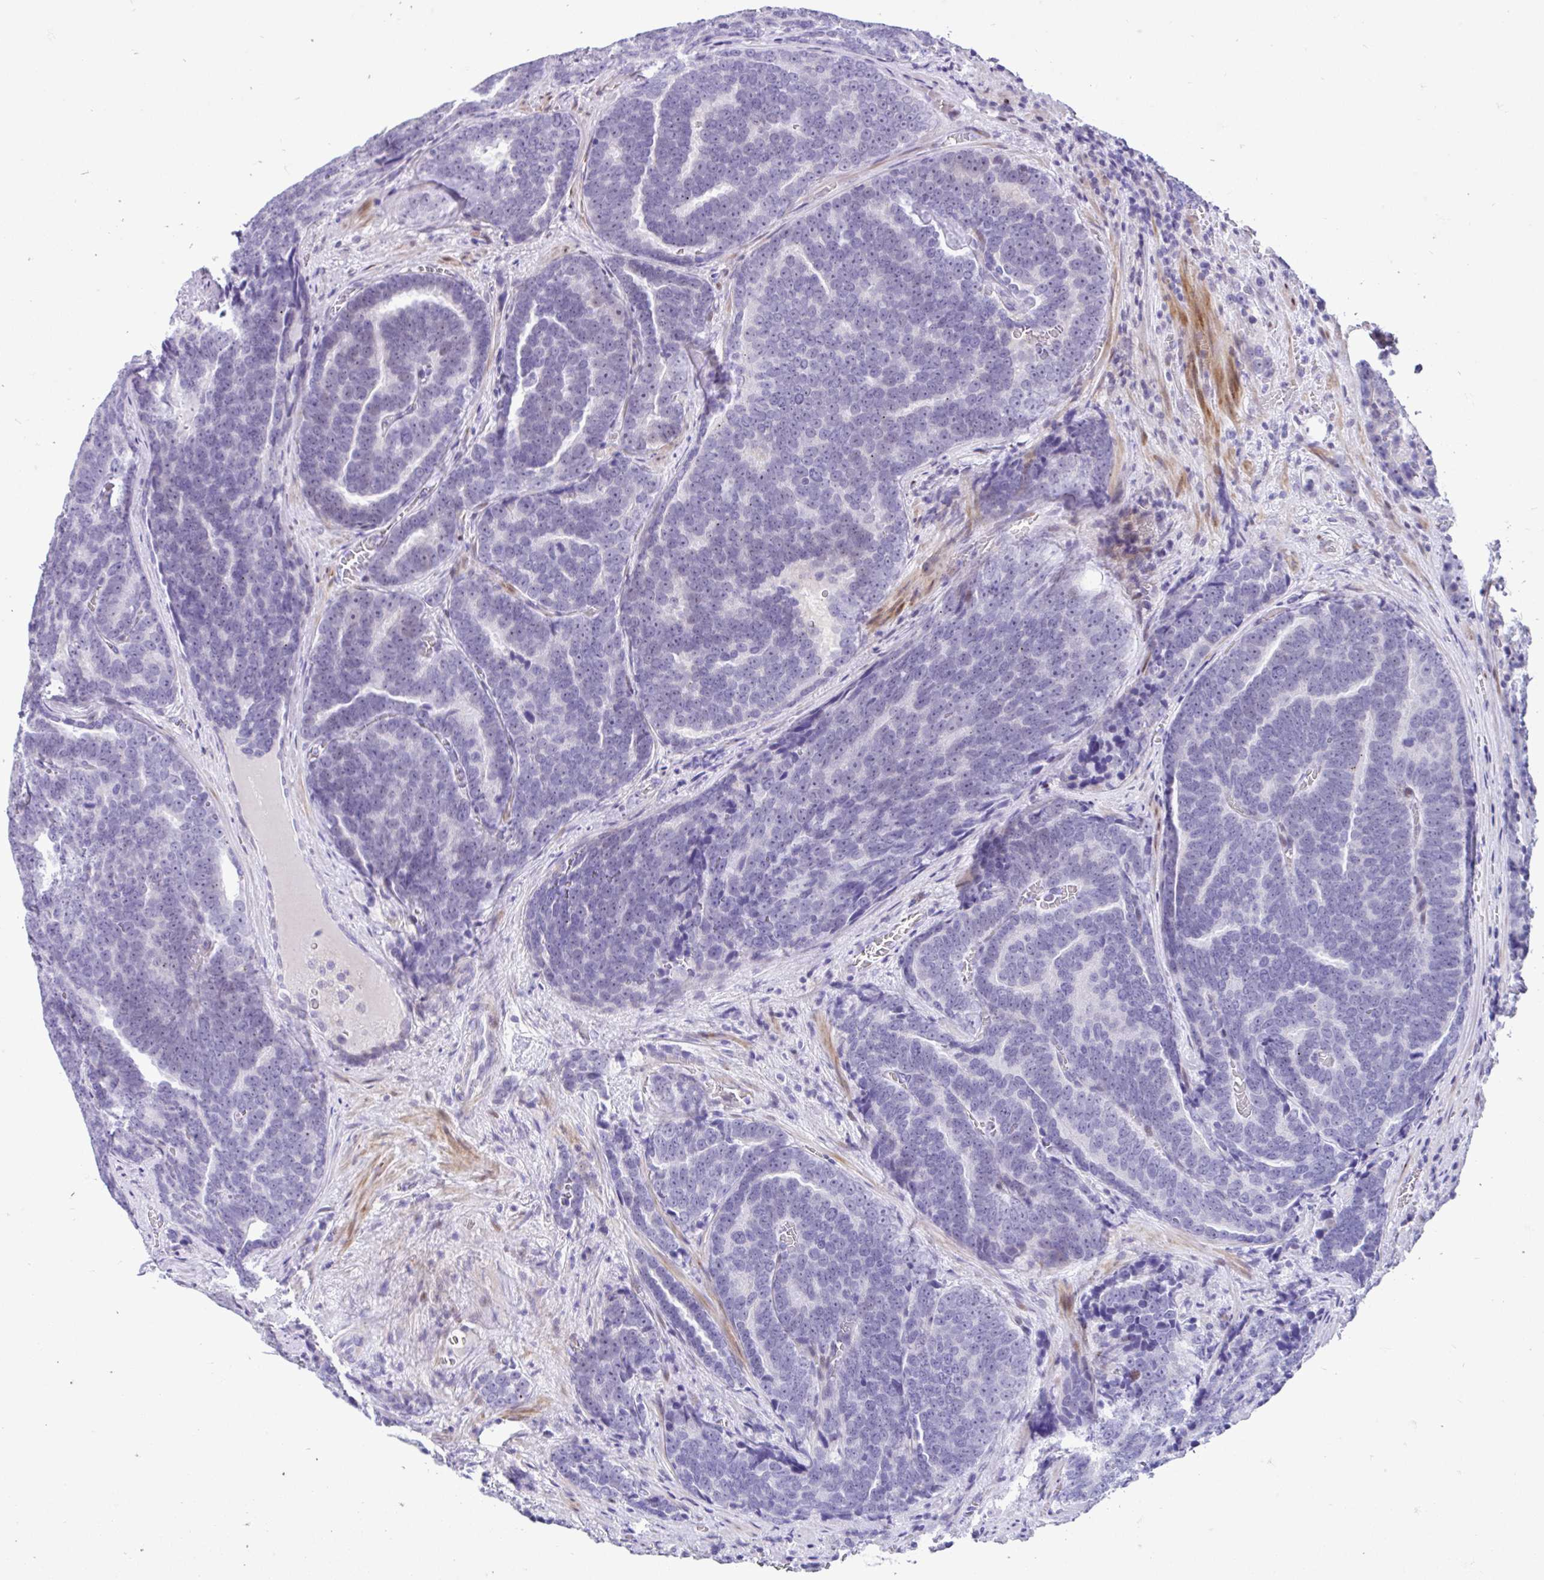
{"staining": {"intensity": "negative", "quantity": "none", "location": "none"}, "tissue": "prostate cancer", "cell_type": "Tumor cells", "image_type": "cancer", "snomed": [{"axis": "morphology", "description": "Adenocarcinoma, Low grade"}, {"axis": "topography", "description": "Prostate"}], "caption": "A photomicrograph of prostate low-grade adenocarcinoma stained for a protein displays no brown staining in tumor cells. (Immunohistochemistry, brightfield microscopy, high magnification).", "gene": "NHLH2", "patient": {"sex": "male", "age": 62}}